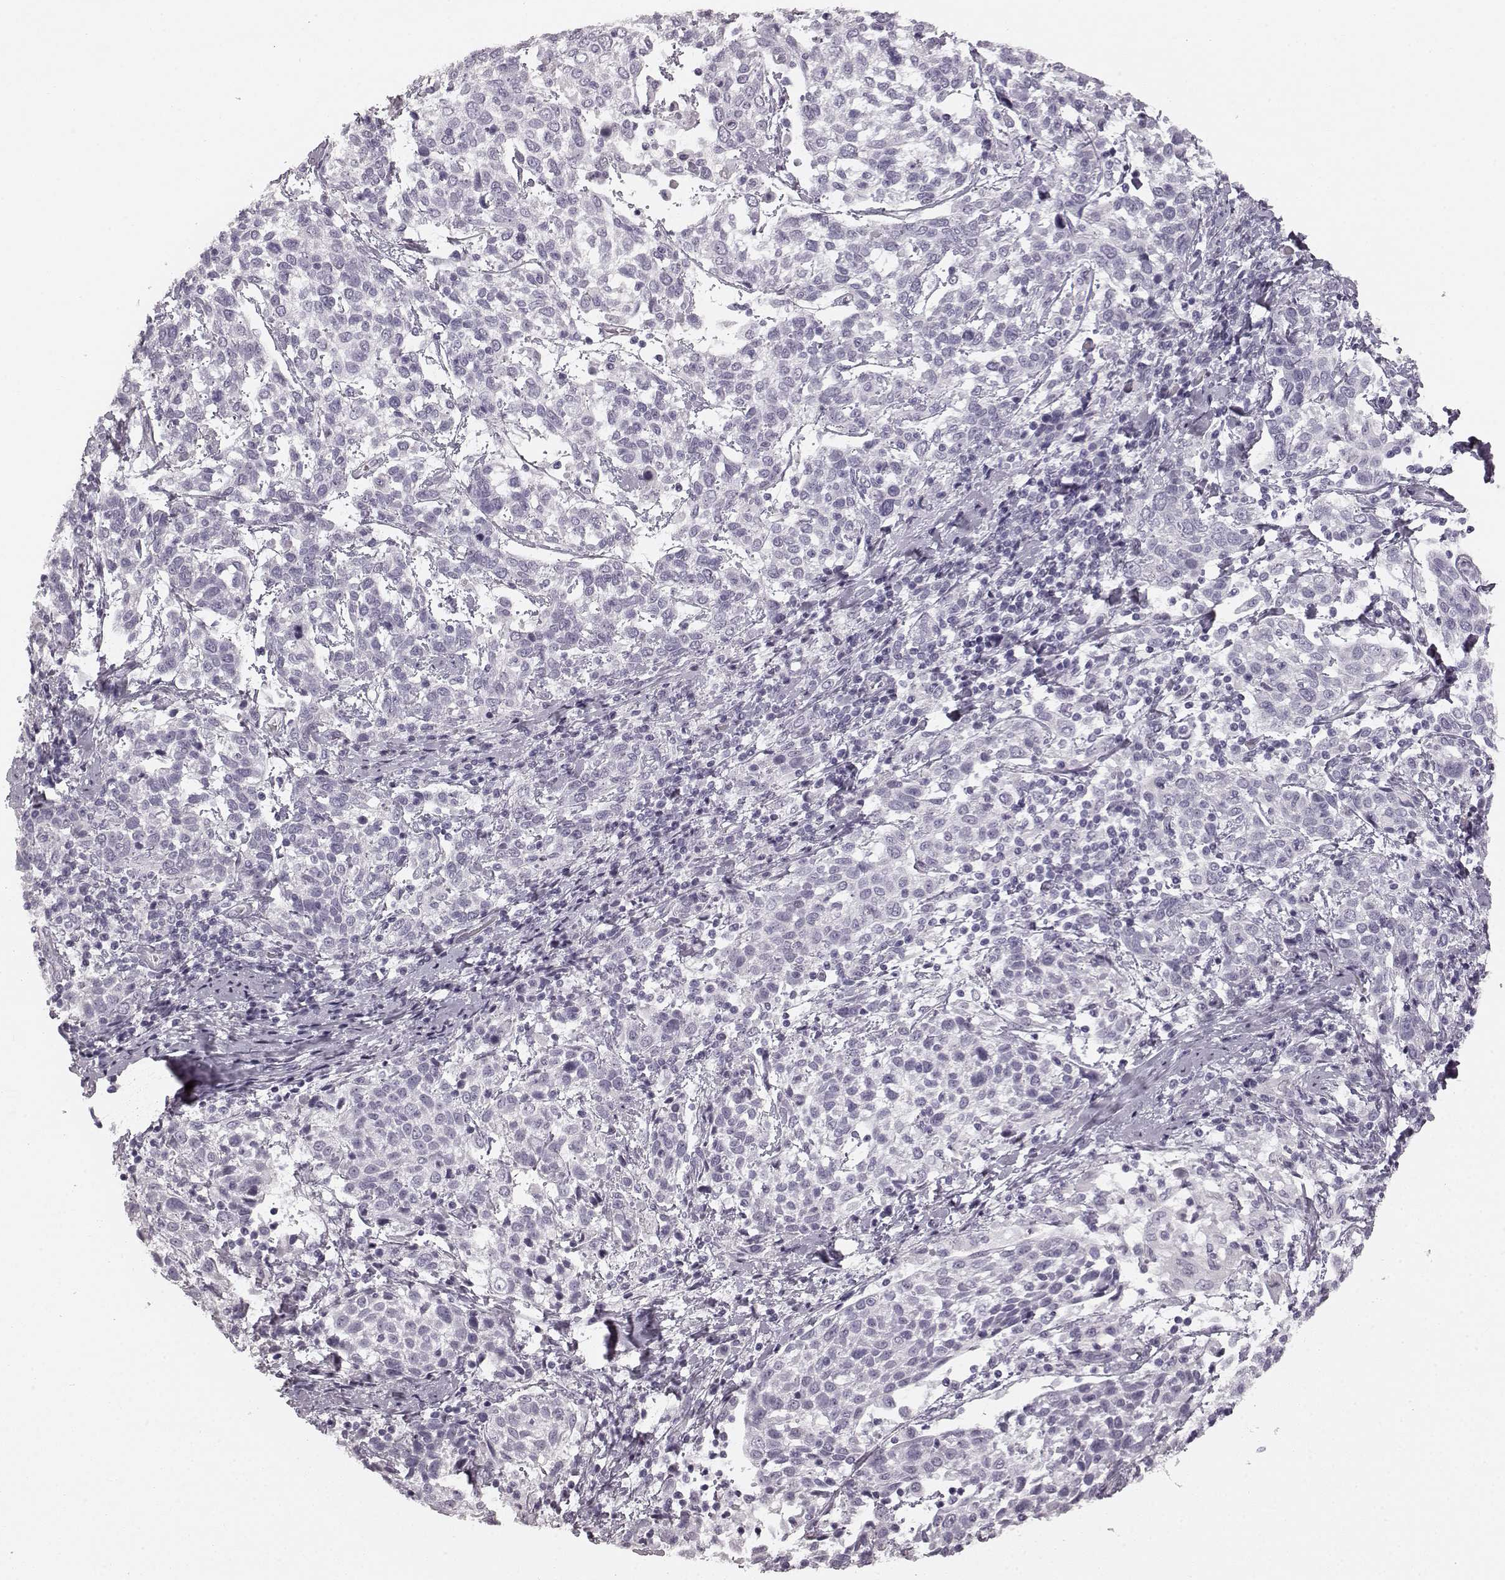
{"staining": {"intensity": "negative", "quantity": "none", "location": "none"}, "tissue": "cervical cancer", "cell_type": "Tumor cells", "image_type": "cancer", "snomed": [{"axis": "morphology", "description": "Squamous cell carcinoma, NOS"}, {"axis": "topography", "description": "Cervix"}], "caption": "A high-resolution photomicrograph shows immunohistochemistry (IHC) staining of cervical cancer, which reveals no significant expression in tumor cells.", "gene": "TMPRSS15", "patient": {"sex": "female", "age": 61}}